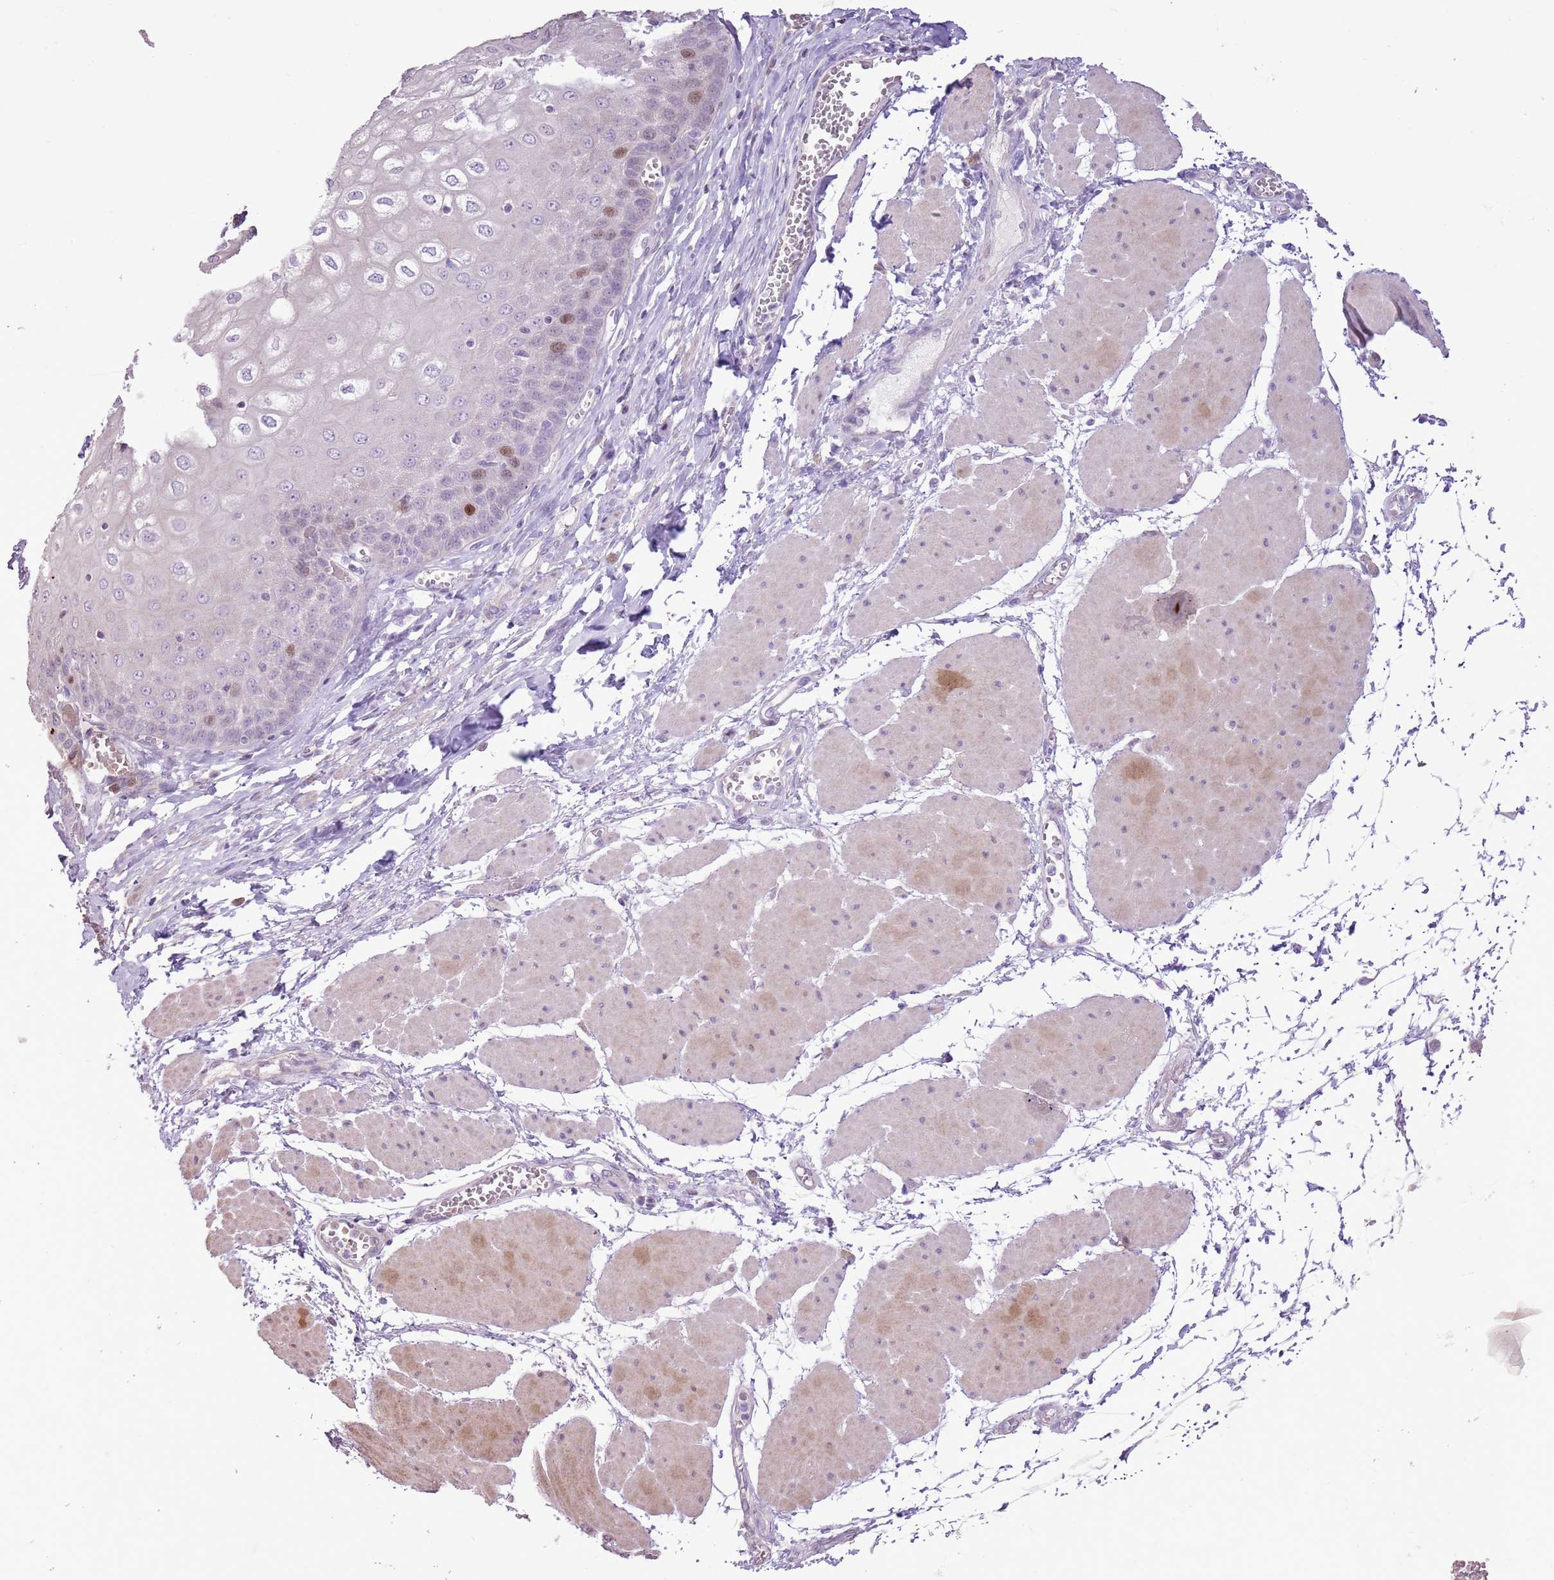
{"staining": {"intensity": "moderate", "quantity": "<25%", "location": "nuclear"}, "tissue": "esophagus", "cell_type": "Squamous epithelial cells", "image_type": "normal", "snomed": [{"axis": "morphology", "description": "Normal tissue, NOS"}, {"axis": "topography", "description": "Esophagus"}], "caption": "Protein expression analysis of unremarkable human esophagus reveals moderate nuclear positivity in about <25% of squamous epithelial cells. (DAB IHC with brightfield microscopy, high magnification).", "gene": "GMNN", "patient": {"sex": "male", "age": 60}}